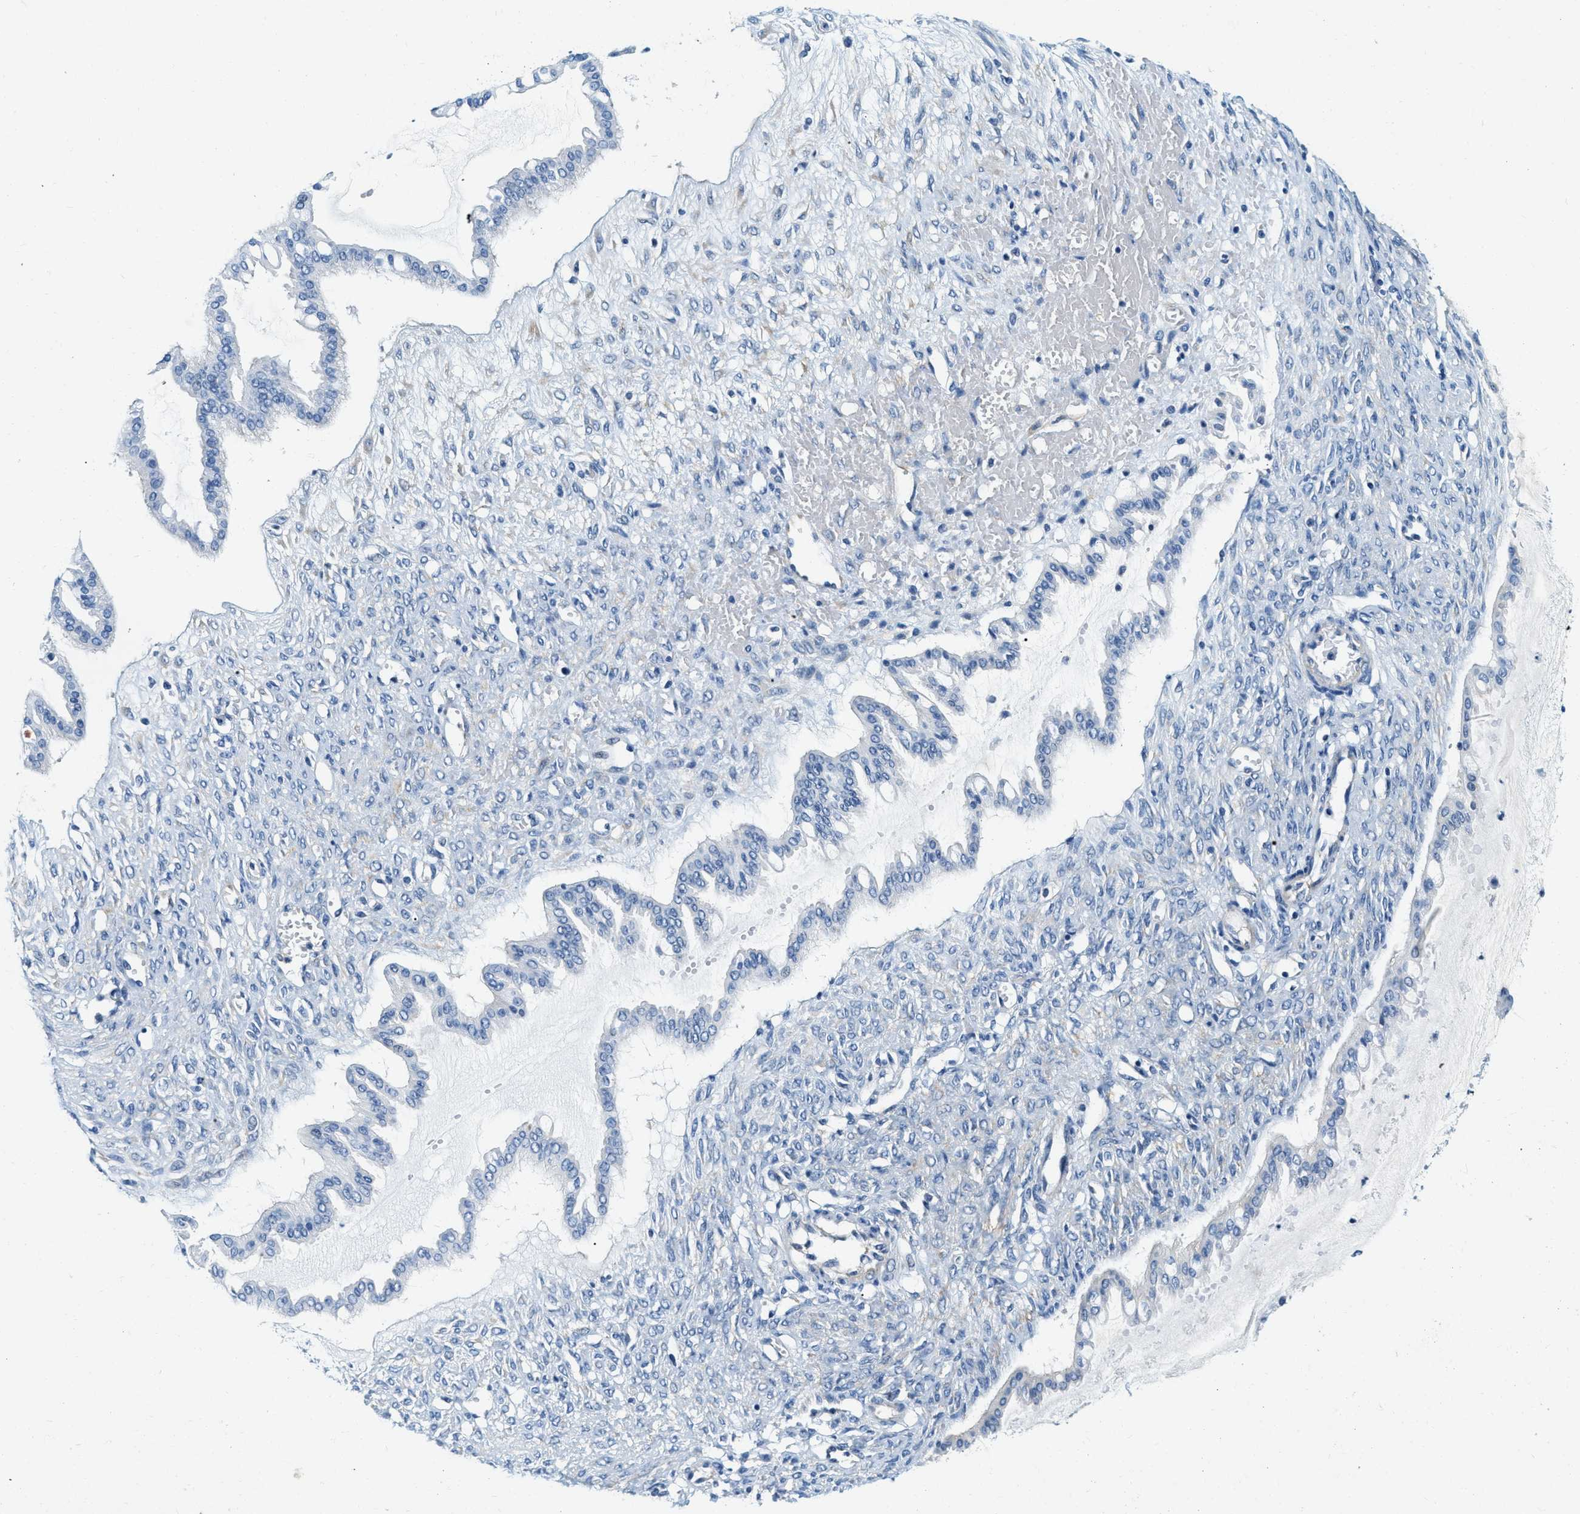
{"staining": {"intensity": "negative", "quantity": "none", "location": "none"}, "tissue": "ovarian cancer", "cell_type": "Tumor cells", "image_type": "cancer", "snomed": [{"axis": "morphology", "description": "Cystadenocarcinoma, mucinous, NOS"}, {"axis": "topography", "description": "Ovary"}], "caption": "Immunohistochemistry histopathology image of ovarian cancer (mucinous cystadenocarcinoma) stained for a protein (brown), which displays no expression in tumor cells.", "gene": "EIF2AK2", "patient": {"sex": "female", "age": 73}}